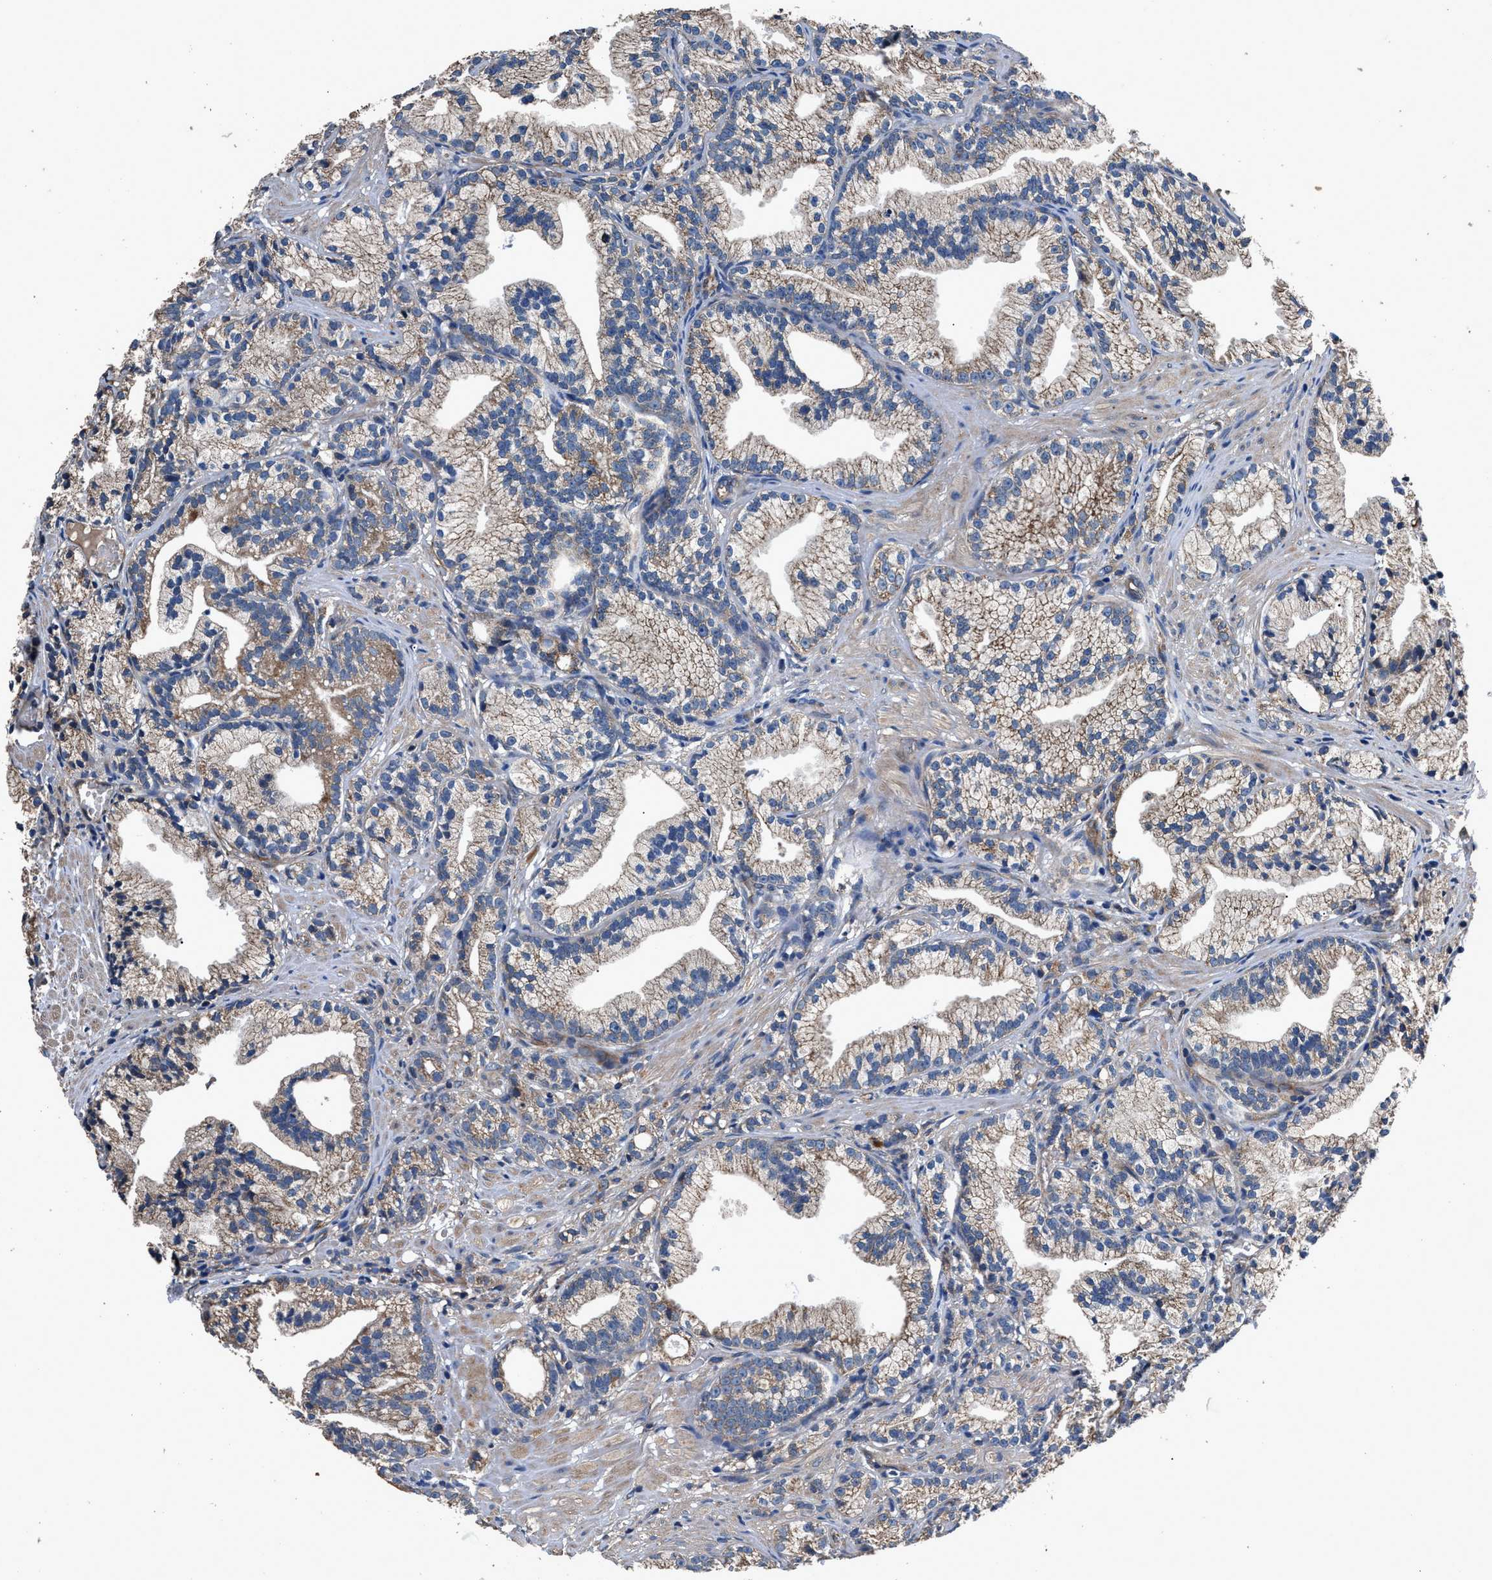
{"staining": {"intensity": "weak", "quantity": ">75%", "location": "cytoplasmic/membranous"}, "tissue": "prostate cancer", "cell_type": "Tumor cells", "image_type": "cancer", "snomed": [{"axis": "morphology", "description": "Adenocarcinoma, Low grade"}, {"axis": "topography", "description": "Prostate"}], "caption": "DAB immunohistochemical staining of human prostate cancer (low-grade adenocarcinoma) reveals weak cytoplasmic/membranous protein positivity in approximately >75% of tumor cells. The staining is performed using DAB (3,3'-diaminobenzidine) brown chromogen to label protein expression. The nuclei are counter-stained blue using hematoxylin.", "gene": "DHRS7B", "patient": {"sex": "male", "age": 89}}